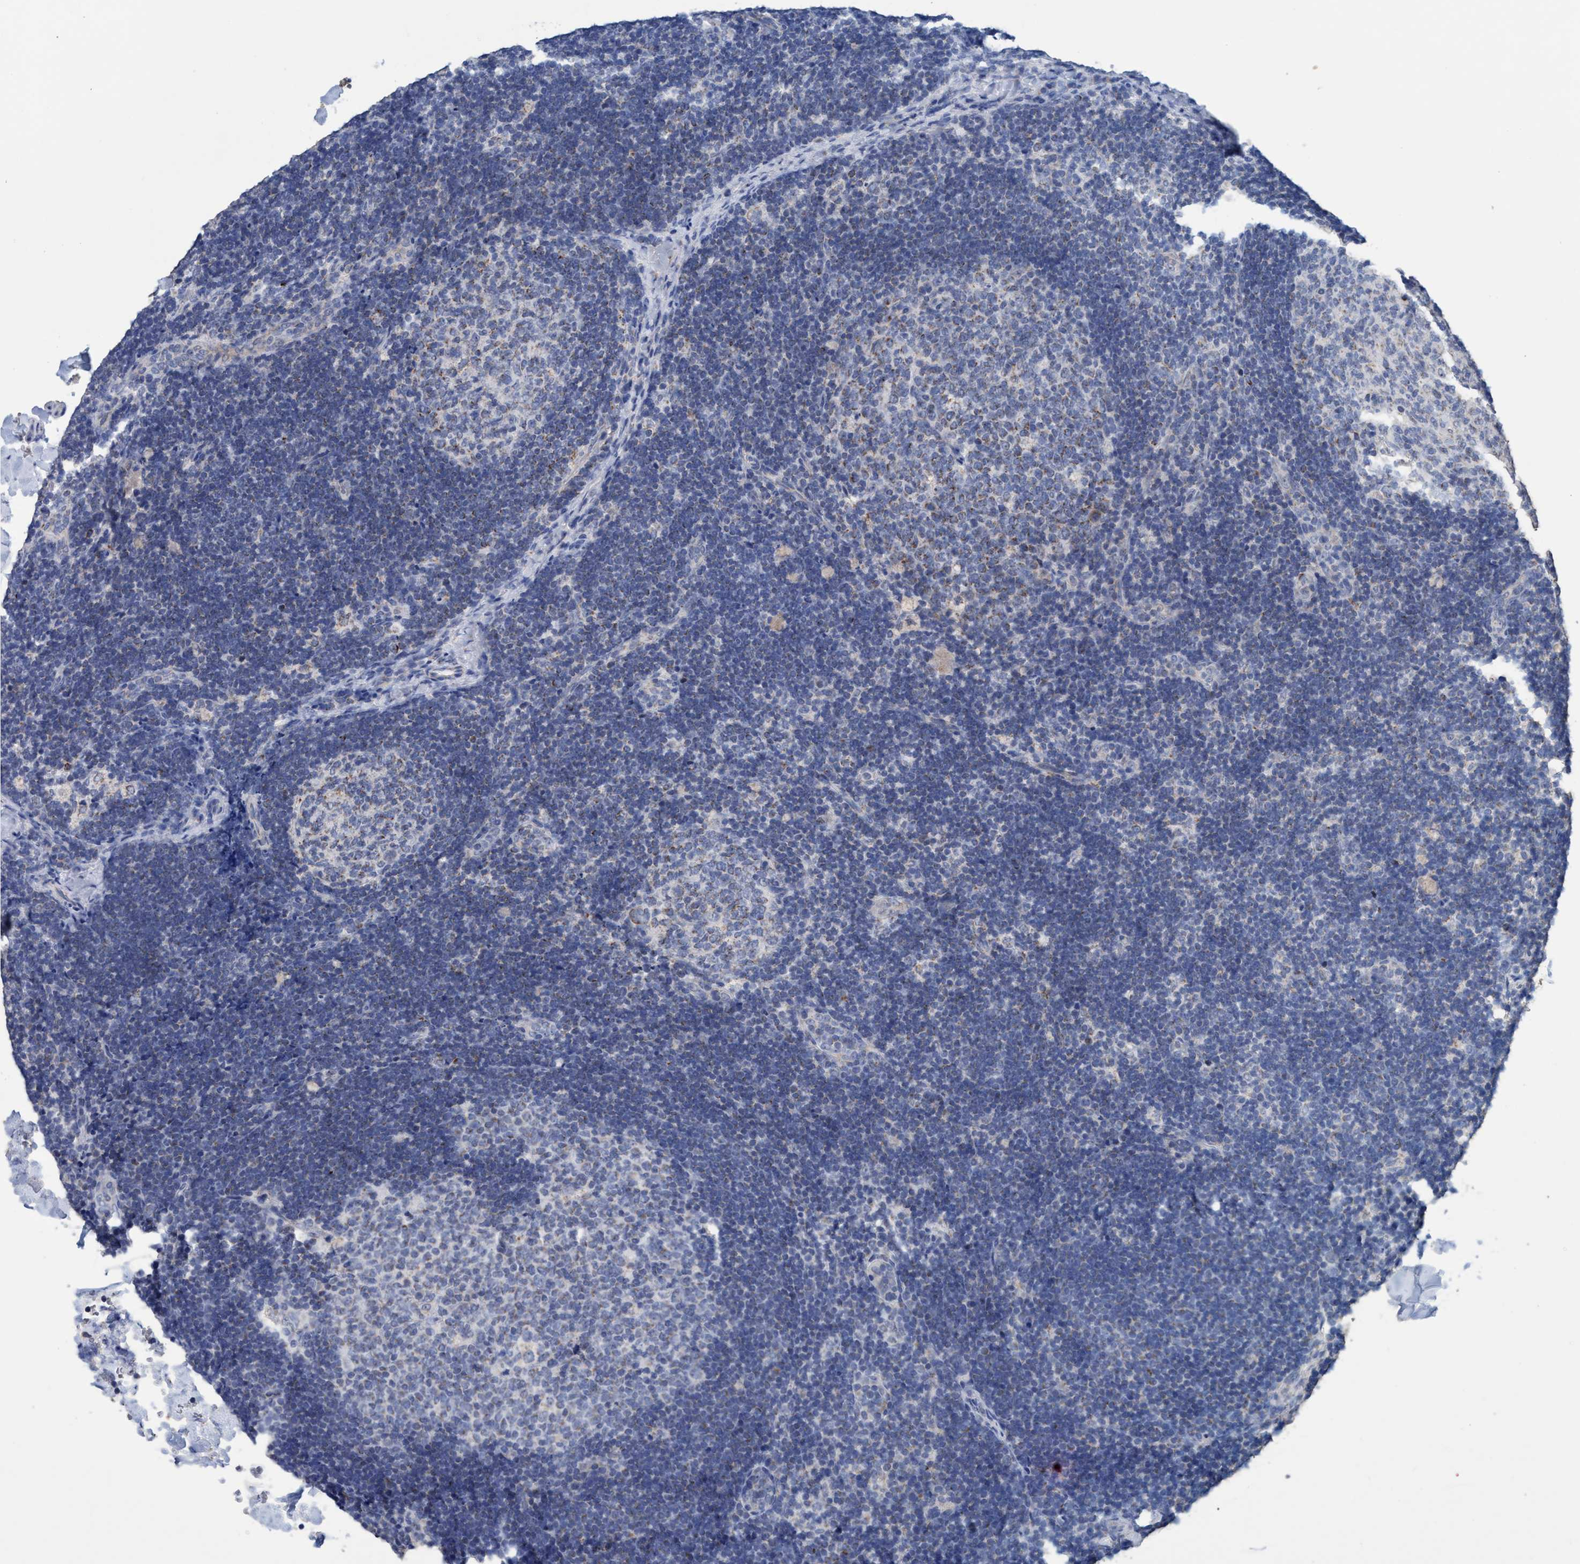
{"staining": {"intensity": "moderate", "quantity": "25%-75%", "location": "cytoplasmic/membranous"}, "tissue": "lymph node", "cell_type": "Germinal center cells", "image_type": "normal", "snomed": [{"axis": "morphology", "description": "Normal tissue, NOS"}, {"axis": "topography", "description": "Lymph node"}], "caption": "Immunohistochemistry (IHC) of normal human lymph node reveals medium levels of moderate cytoplasmic/membranous expression in approximately 25%-75% of germinal center cells.", "gene": "RSAD1", "patient": {"sex": "female", "age": 14}}